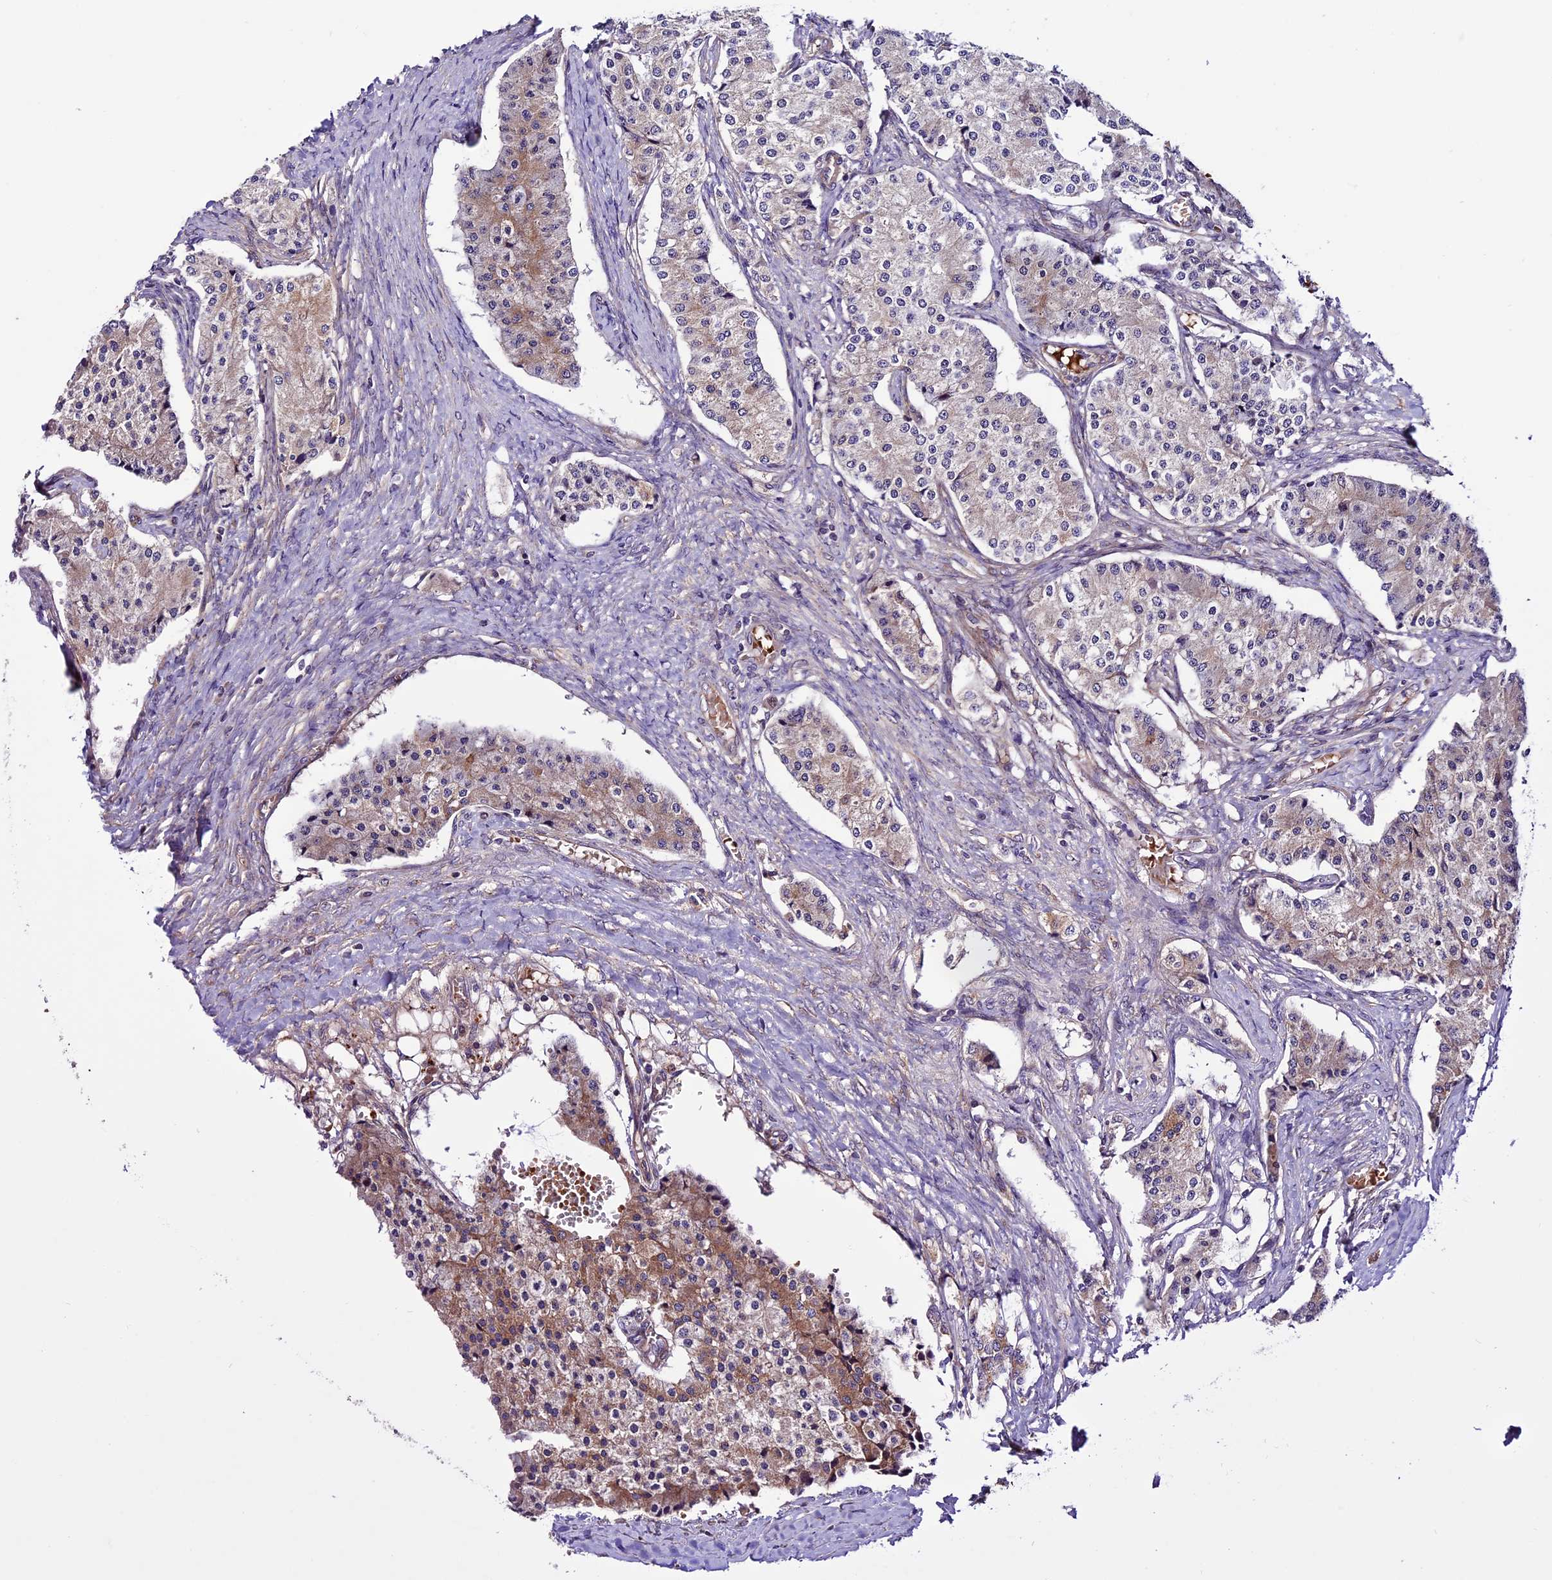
{"staining": {"intensity": "moderate", "quantity": "<25%", "location": "cytoplasmic/membranous"}, "tissue": "carcinoid", "cell_type": "Tumor cells", "image_type": "cancer", "snomed": [{"axis": "morphology", "description": "Carcinoid, malignant, NOS"}, {"axis": "topography", "description": "Colon"}], "caption": "The histopathology image exhibits staining of carcinoid, revealing moderate cytoplasmic/membranous protein expression (brown color) within tumor cells.", "gene": "RINL", "patient": {"sex": "female", "age": 52}}